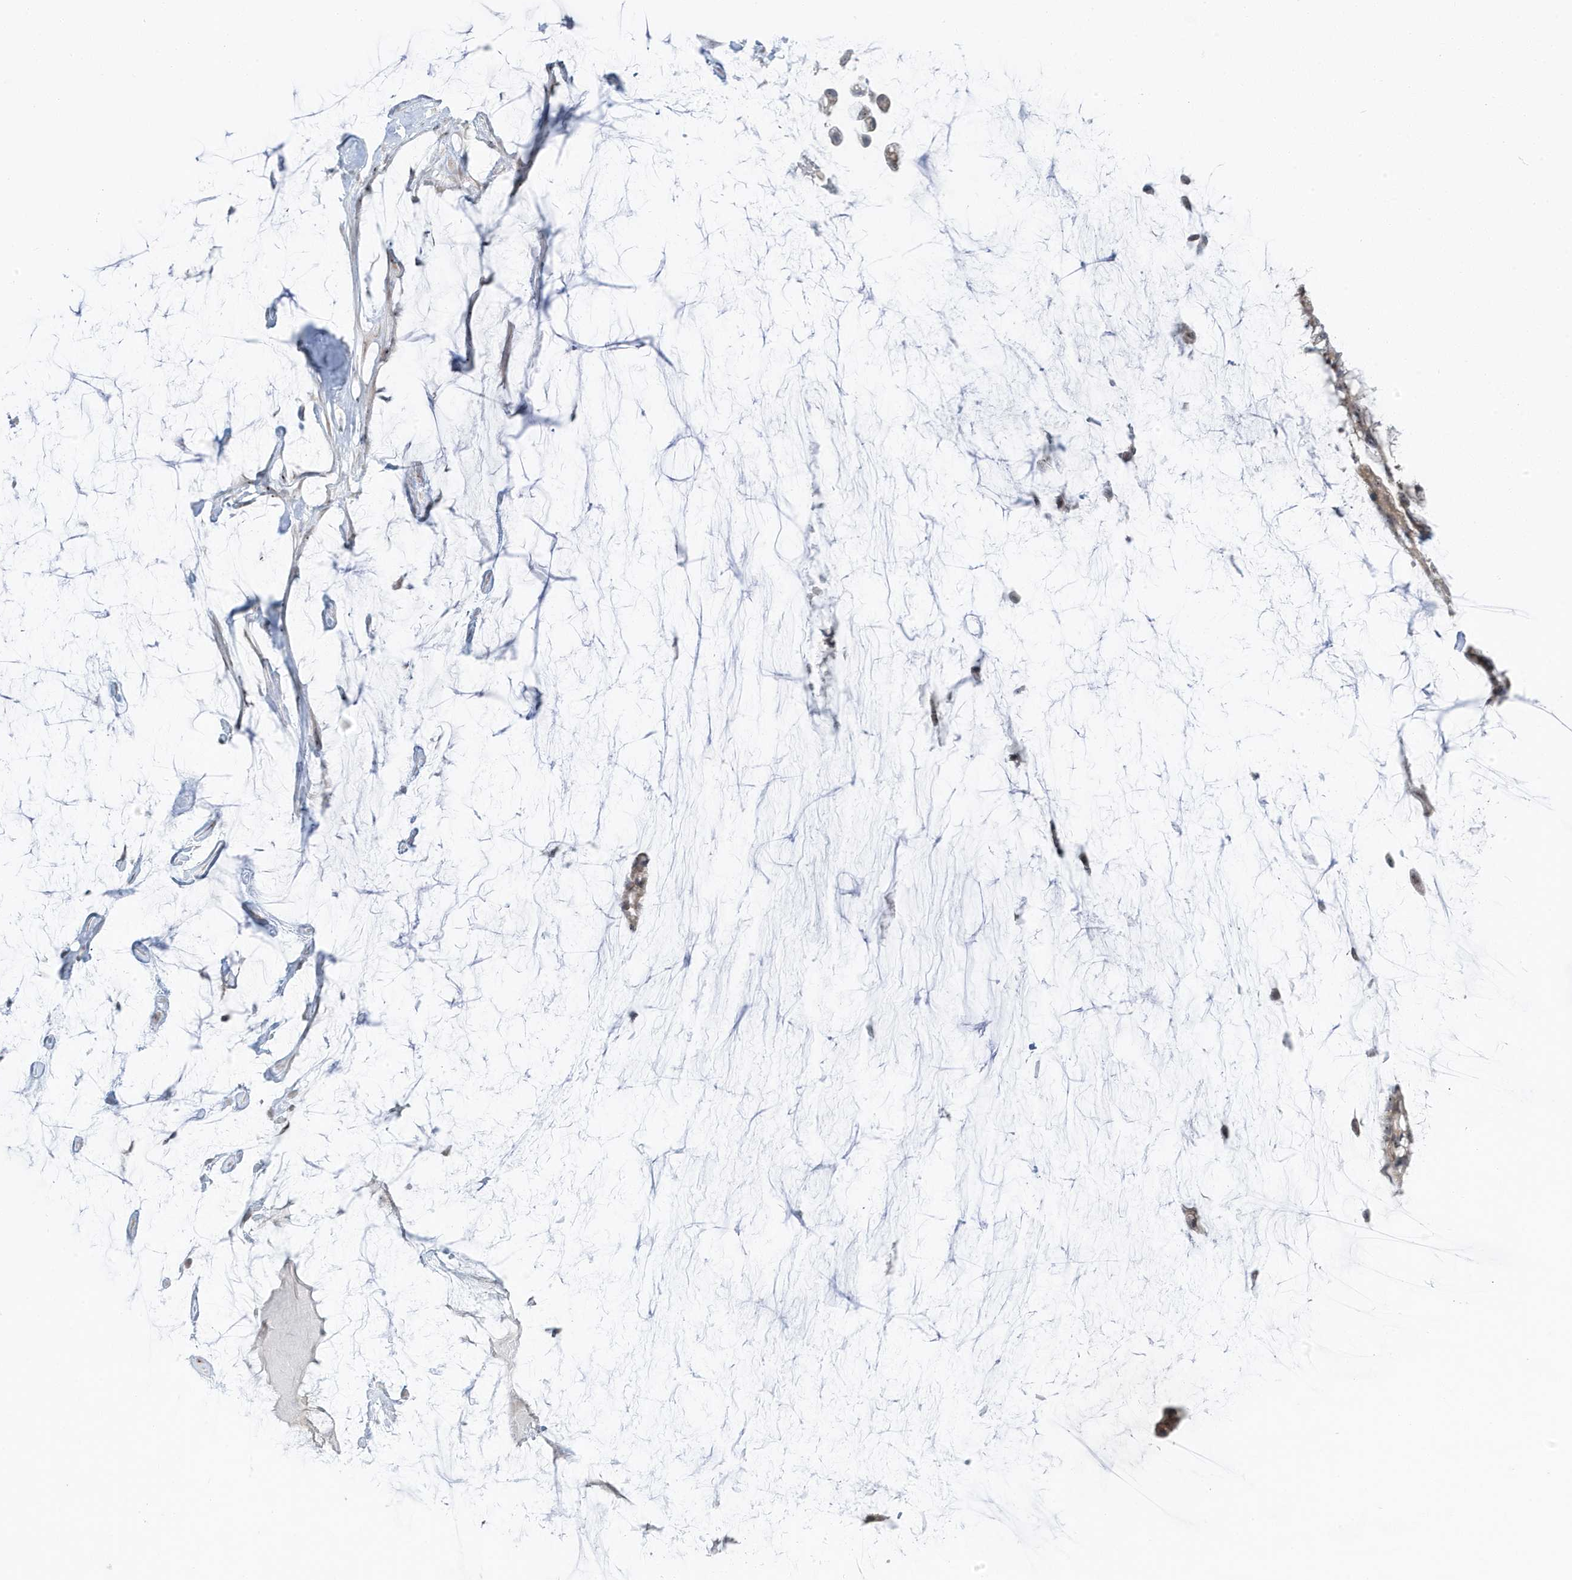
{"staining": {"intensity": "weak", "quantity": "25%-75%", "location": "cytoplasmic/membranous,nuclear"}, "tissue": "ovarian cancer", "cell_type": "Tumor cells", "image_type": "cancer", "snomed": [{"axis": "morphology", "description": "Cystadenocarcinoma, mucinous, NOS"}, {"axis": "topography", "description": "Ovary"}], "caption": "Immunohistochemical staining of ovarian cancer (mucinous cystadenocarcinoma) displays low levels of weak cytoplasmic/membranous and nuclear positivity in about 25%-75% of tumor cells.", "gene": "TSEN15", "patient": {"sex": "female", "age": 39}}